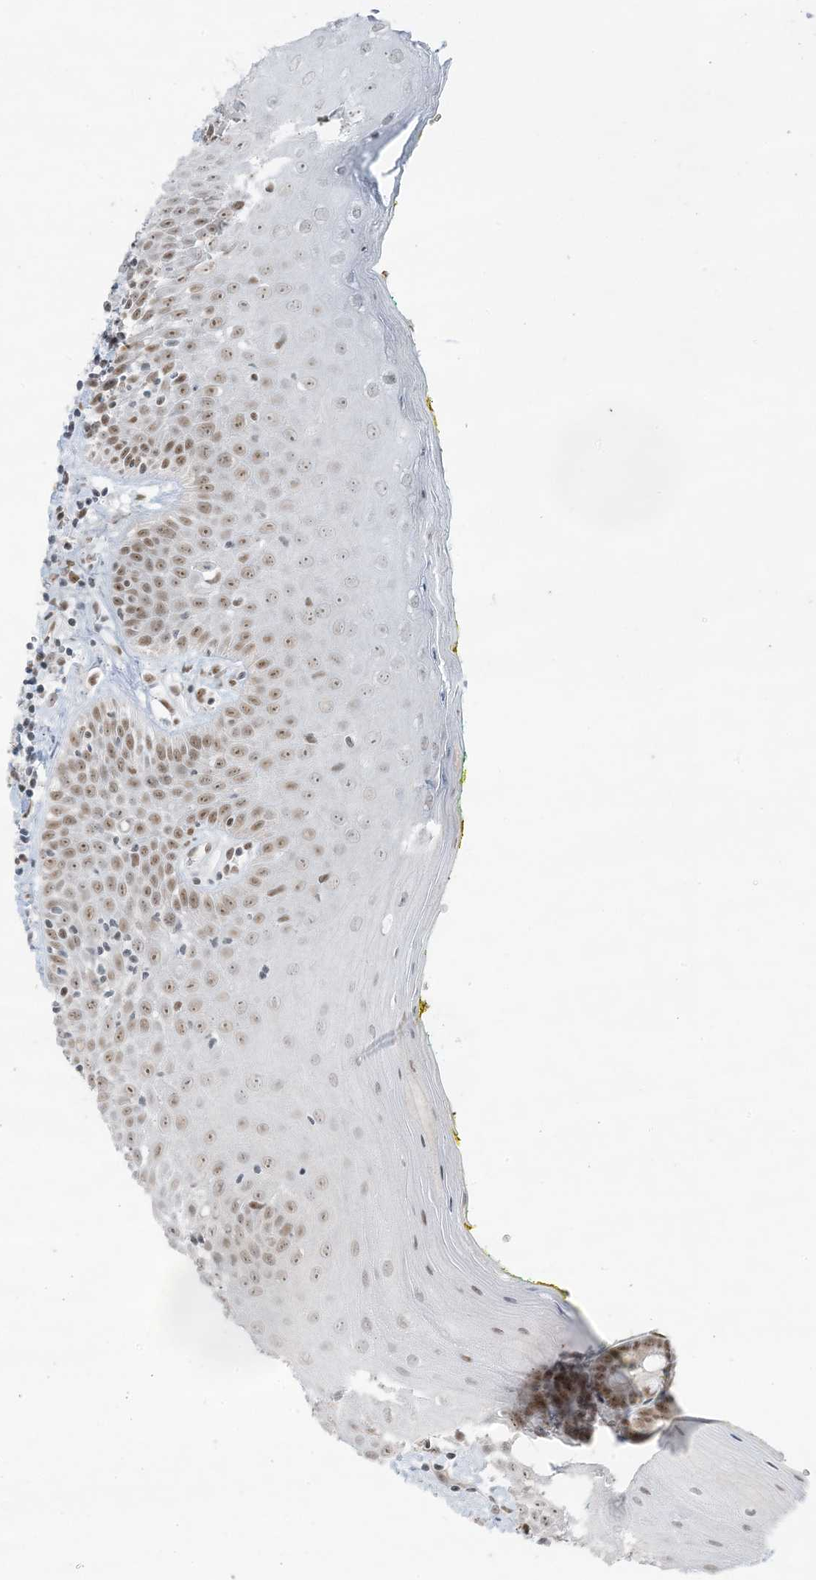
{"staining": {"intensity": "moderate", "quantity": "25%-75%", "location": "nuclear"}, "tissue": "oral mucosa", "cell_type": "Squamous epithelial cells", "image_type": "normal", "snomed": [{"axis": "morphology", "description": "Normal tissue, NOS"}, {"axis": "morphology", "description": "Squamous cell carcinoma, NOS"}, {"axis": "topography", "description": "Oral tissue"}, {"axis": "topography", "description": "Head-Neck"}], "caption": "The photomicrograph reveals staining of unremarkable oral mucosa, revealing moderate nuclear protein positivity (brown color) within squamous epithelial cells.", "gene": "ZNF787", "patient": {"sex": "female", "age": 70}}